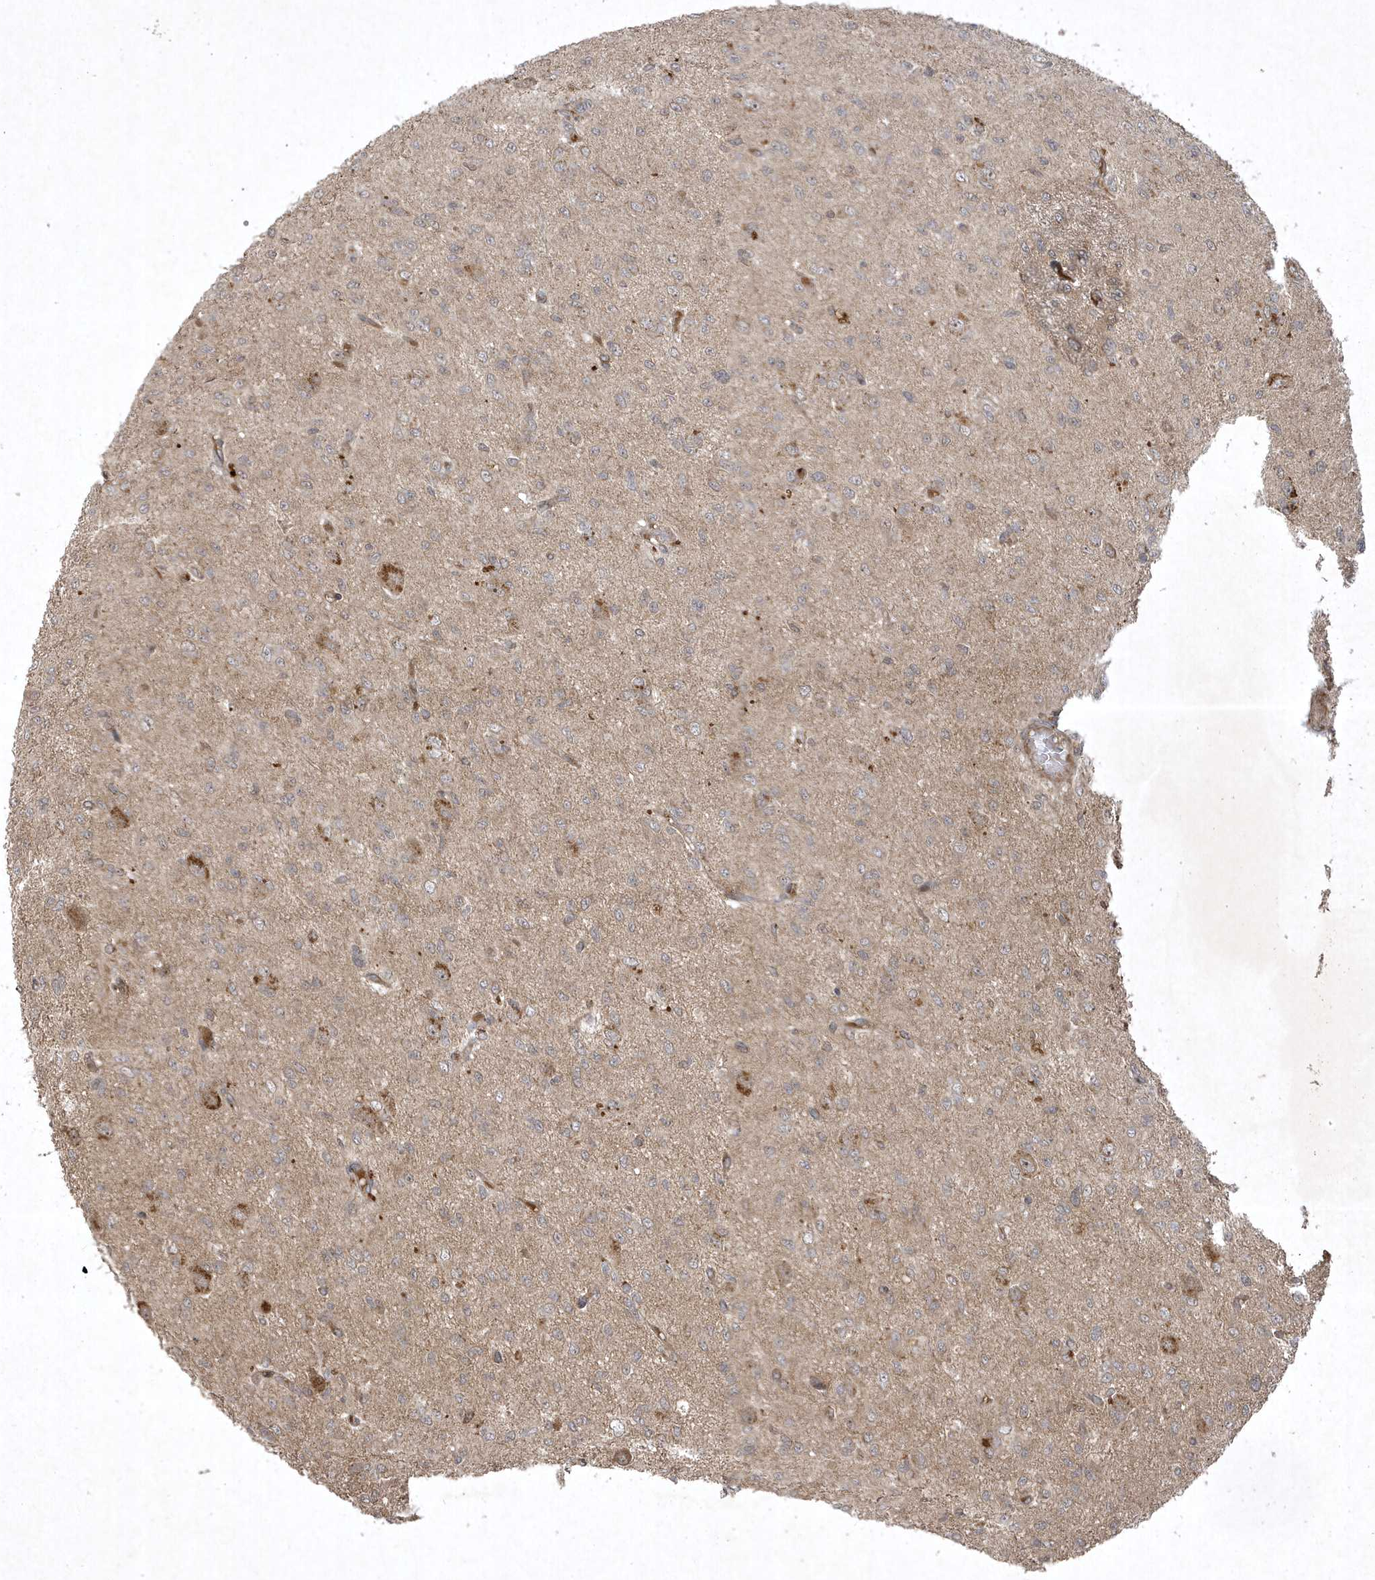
{"staining": {"intensity": "negative", "quantity": "none", "location": "none"}, "tissue": "glioma", "cell_type": "Tumor cells", "image_type": "cancer", "snomed": [{"axis": "morphology", "description": "Glioma, malignant, High grade"}, {"axis": "topography", "description": "Brain"}], "caption": "The immunohistochemistry (IHC) histopathology image has no significant staining in tumor cells of glioma tissue.", "gene": "FAM83C", "patient": {"sex": "female", "age": 59}}